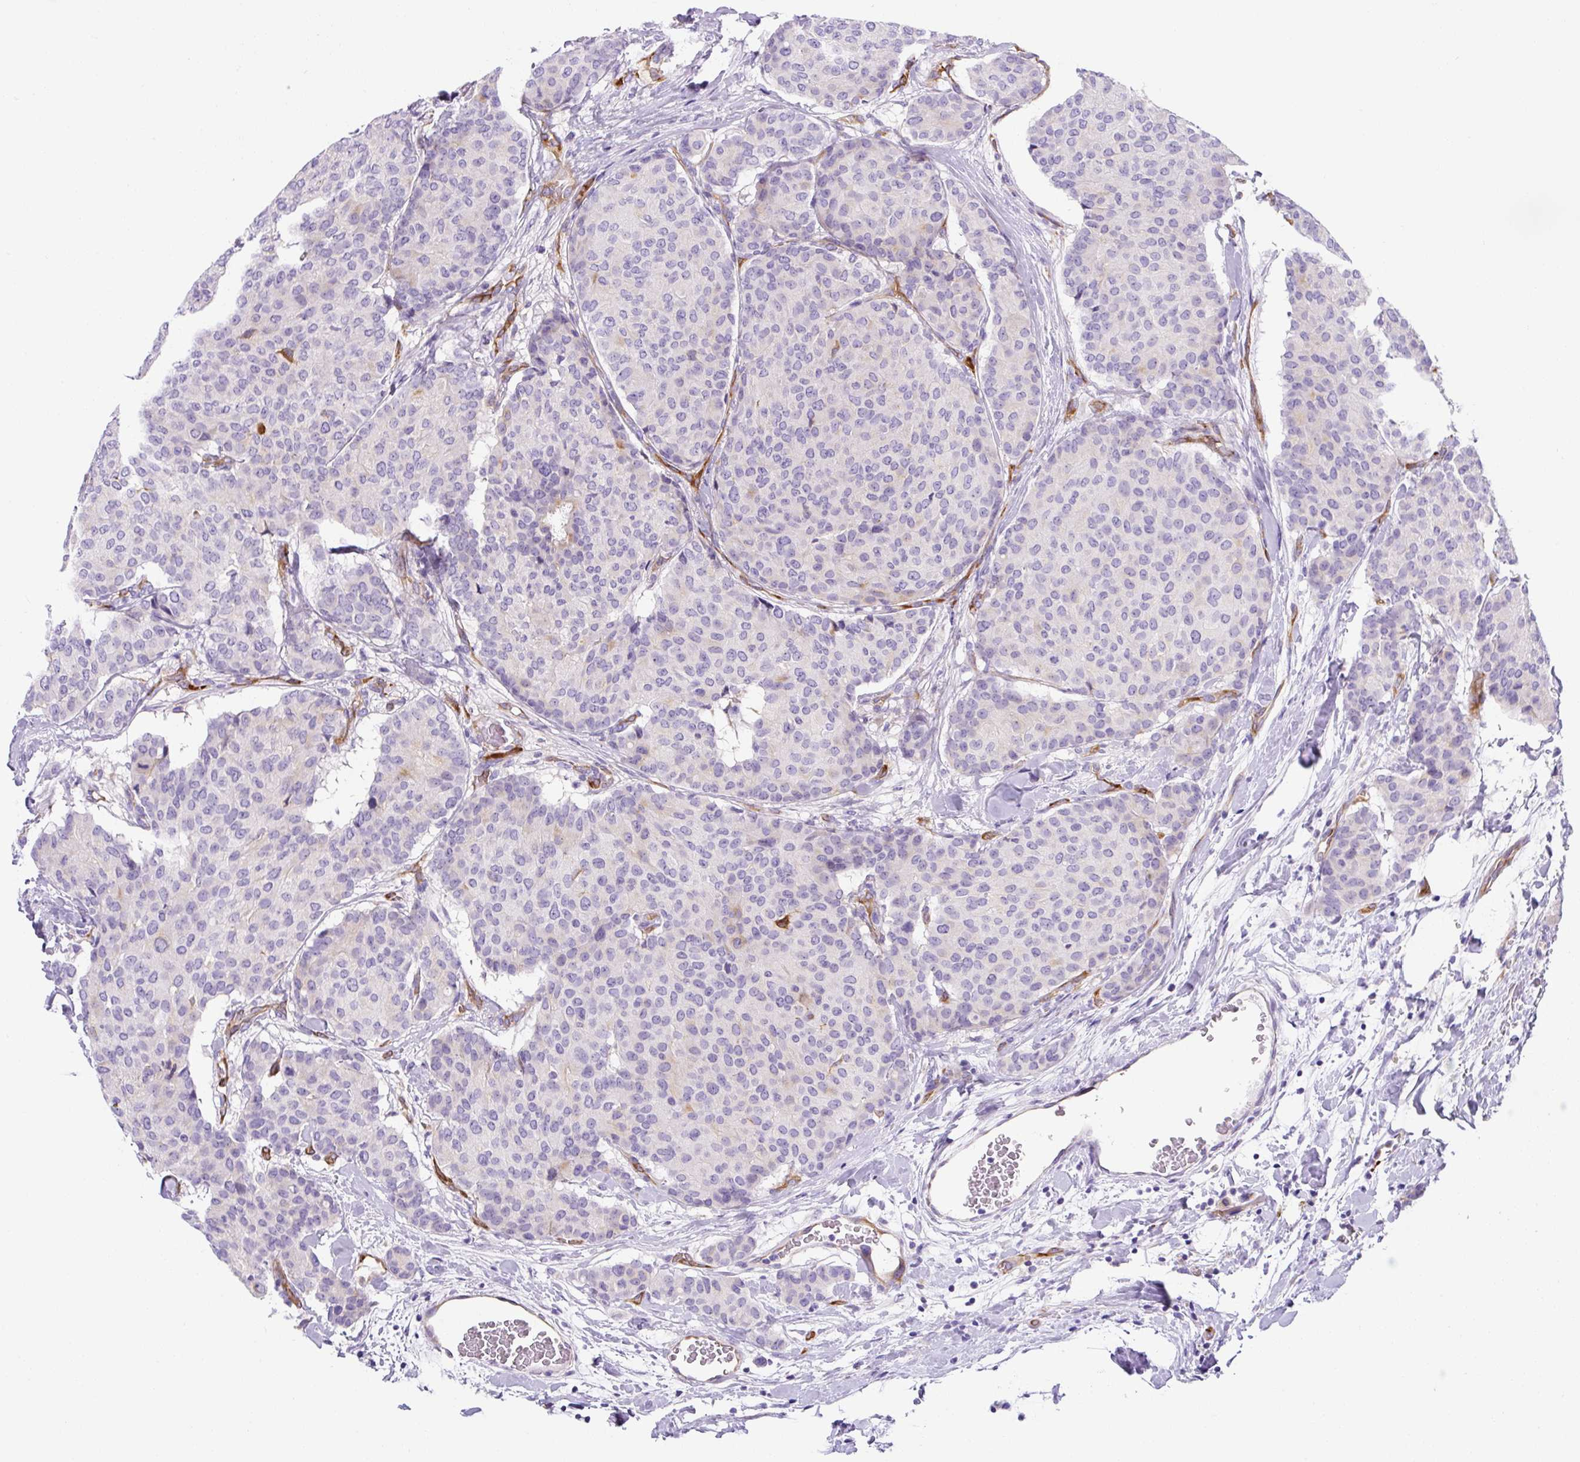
{"staining": {"intensity": "negative", "quantity": "none", "location": "none"}, "tissue": "breast cancer", "cell_type": "Tumor cells", "image_type": "cancer", "snomed": [{"axis": "morphology", "description": "Duct carcinoma"}, {"axis": "topography", "description": "Breast"}], "caption": "Immunohistochemistry photomicrograph of human breast intraductal carcinoma stained for a protein (brown), which reveals no staining in tumor cells.", "gene": "ASB4", "patient": {"sex": "female", "age": 75}}